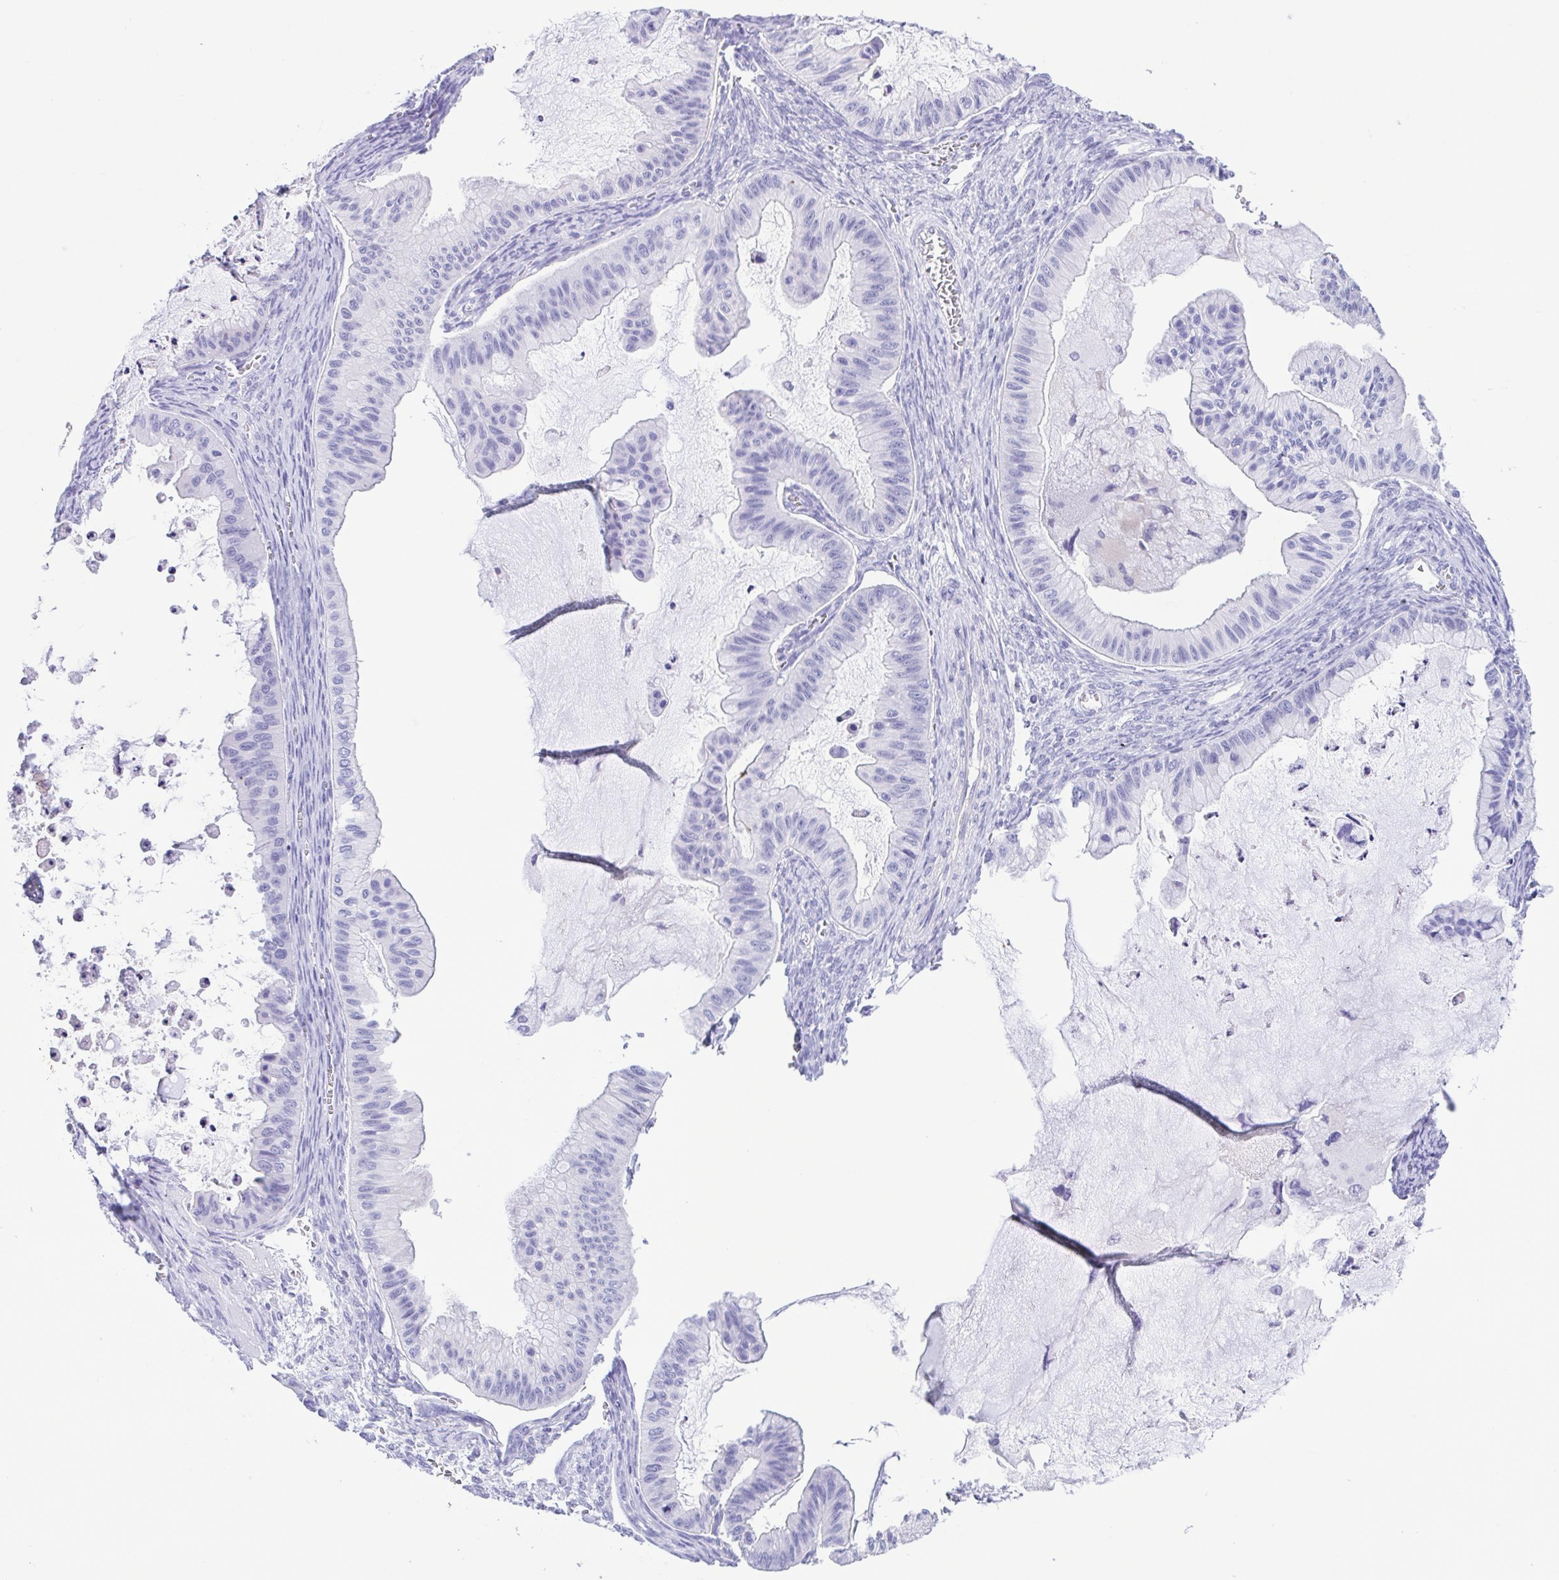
{"staining": {"intensity": "negative", "quantity": "none", "location": "none"}, "tissue": "ovarian cancer", "cell_type": "Tumor cells", "image_type": "cancer", "snomed": [{"axis": "morphology", "description": "Cystadenocarcinoma, mucinous, NOS"}, {"axis": "topography", "description": "Ovary"}], "caption": "DAB (3,3'-diaminobenzidine) immunohistochemical staining of human ovarian cancer (mucinous cystadenocarcinoma) demonstrates no significant staining in tumor cells.", "gene": "GPR17", "patient": {"sex": "female", "age": 72}}